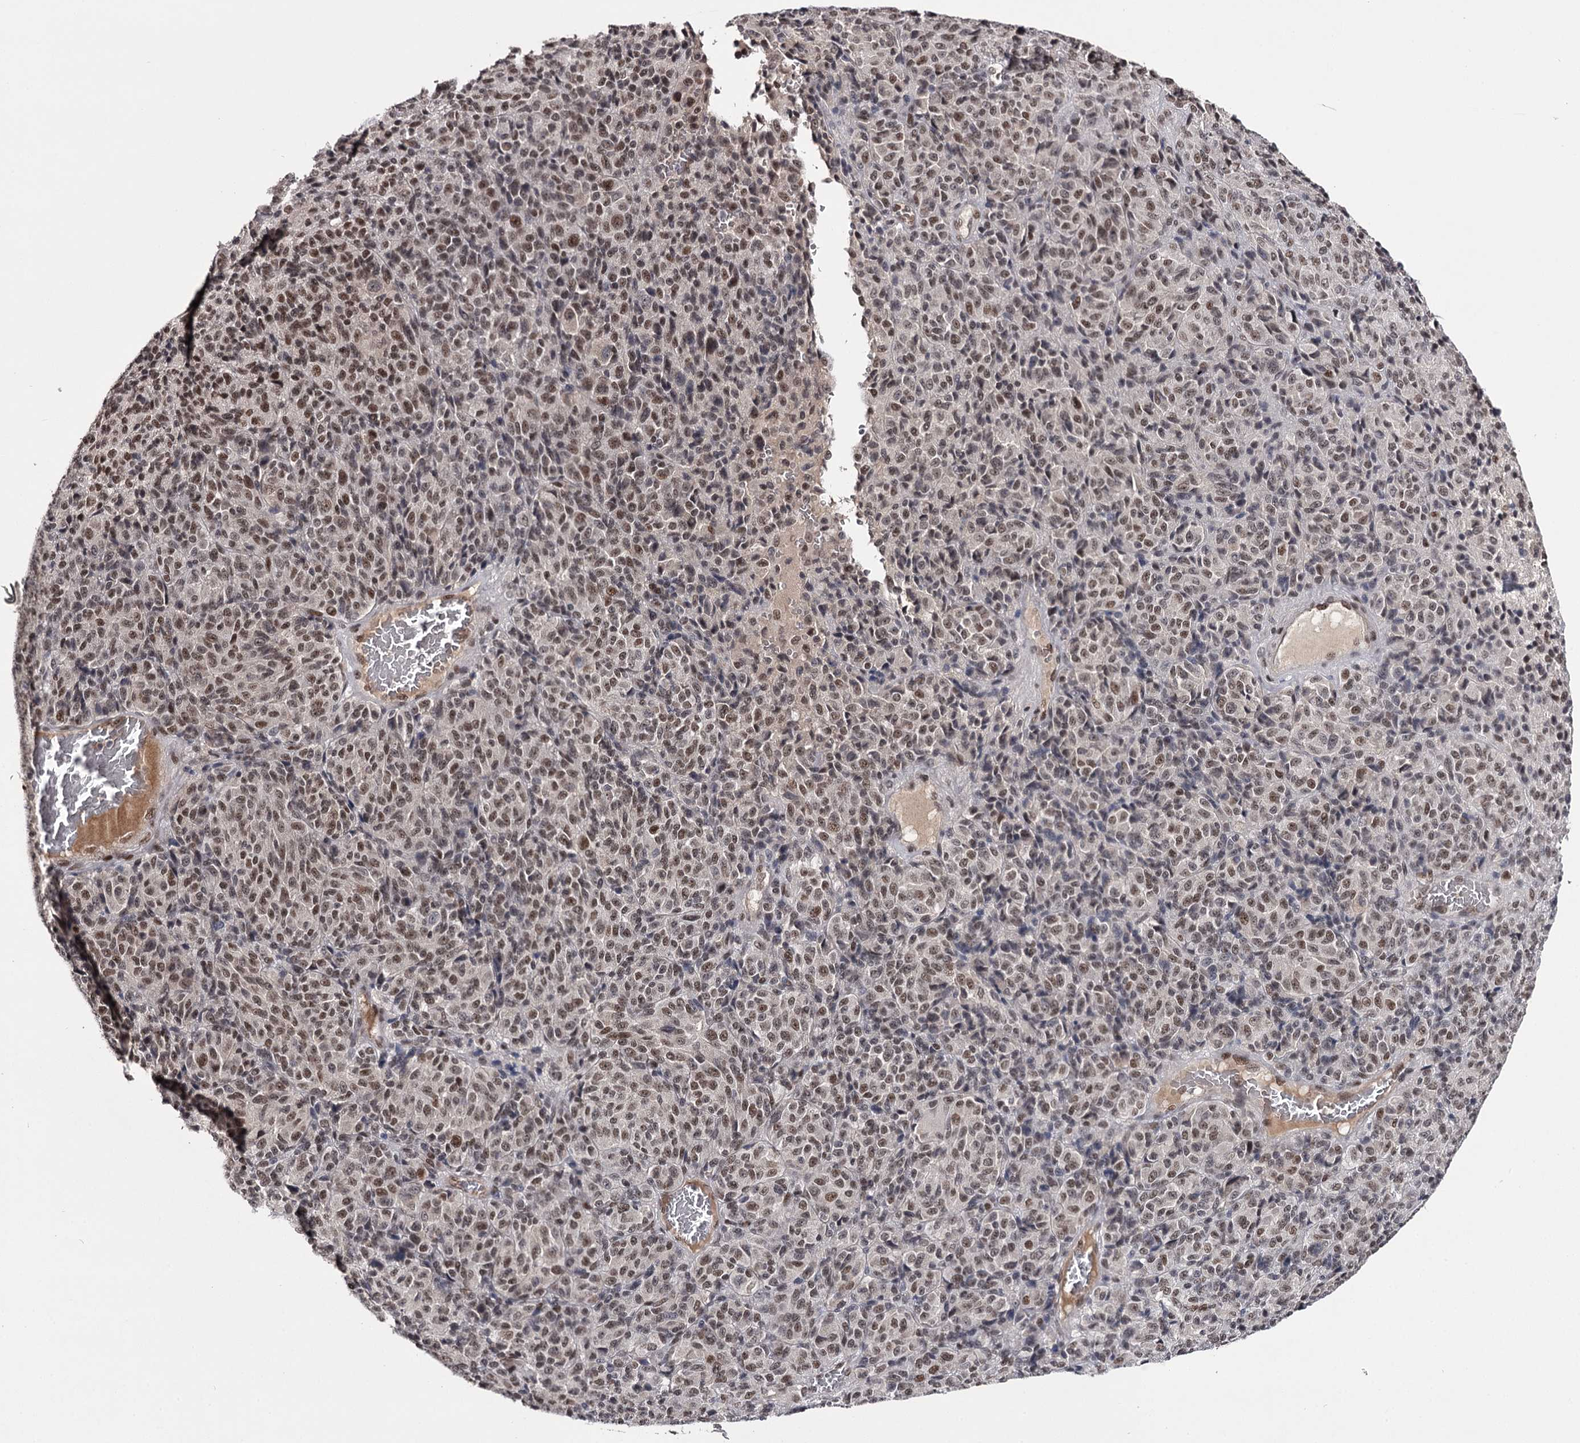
{"staining": {"intensity": "moderate", "quantity": ">75%", "location": "nuclear"}, "tissue": "melanoma", "cell_type": "Tumor cells", "image_type": "cancer", "snomed": [{"axis": "morphology", "description": "Malignant melanoma, Metastatic site"}, {"axis": "topography", "description": "Brain"}], "caption": "The histopathology image demonstrates staining of melanoma, revealing moderate nuclear protein expression (brown color) within tumor cells.", "gene": "TTC33", "patient": {"sex": "female", "age": 56}}